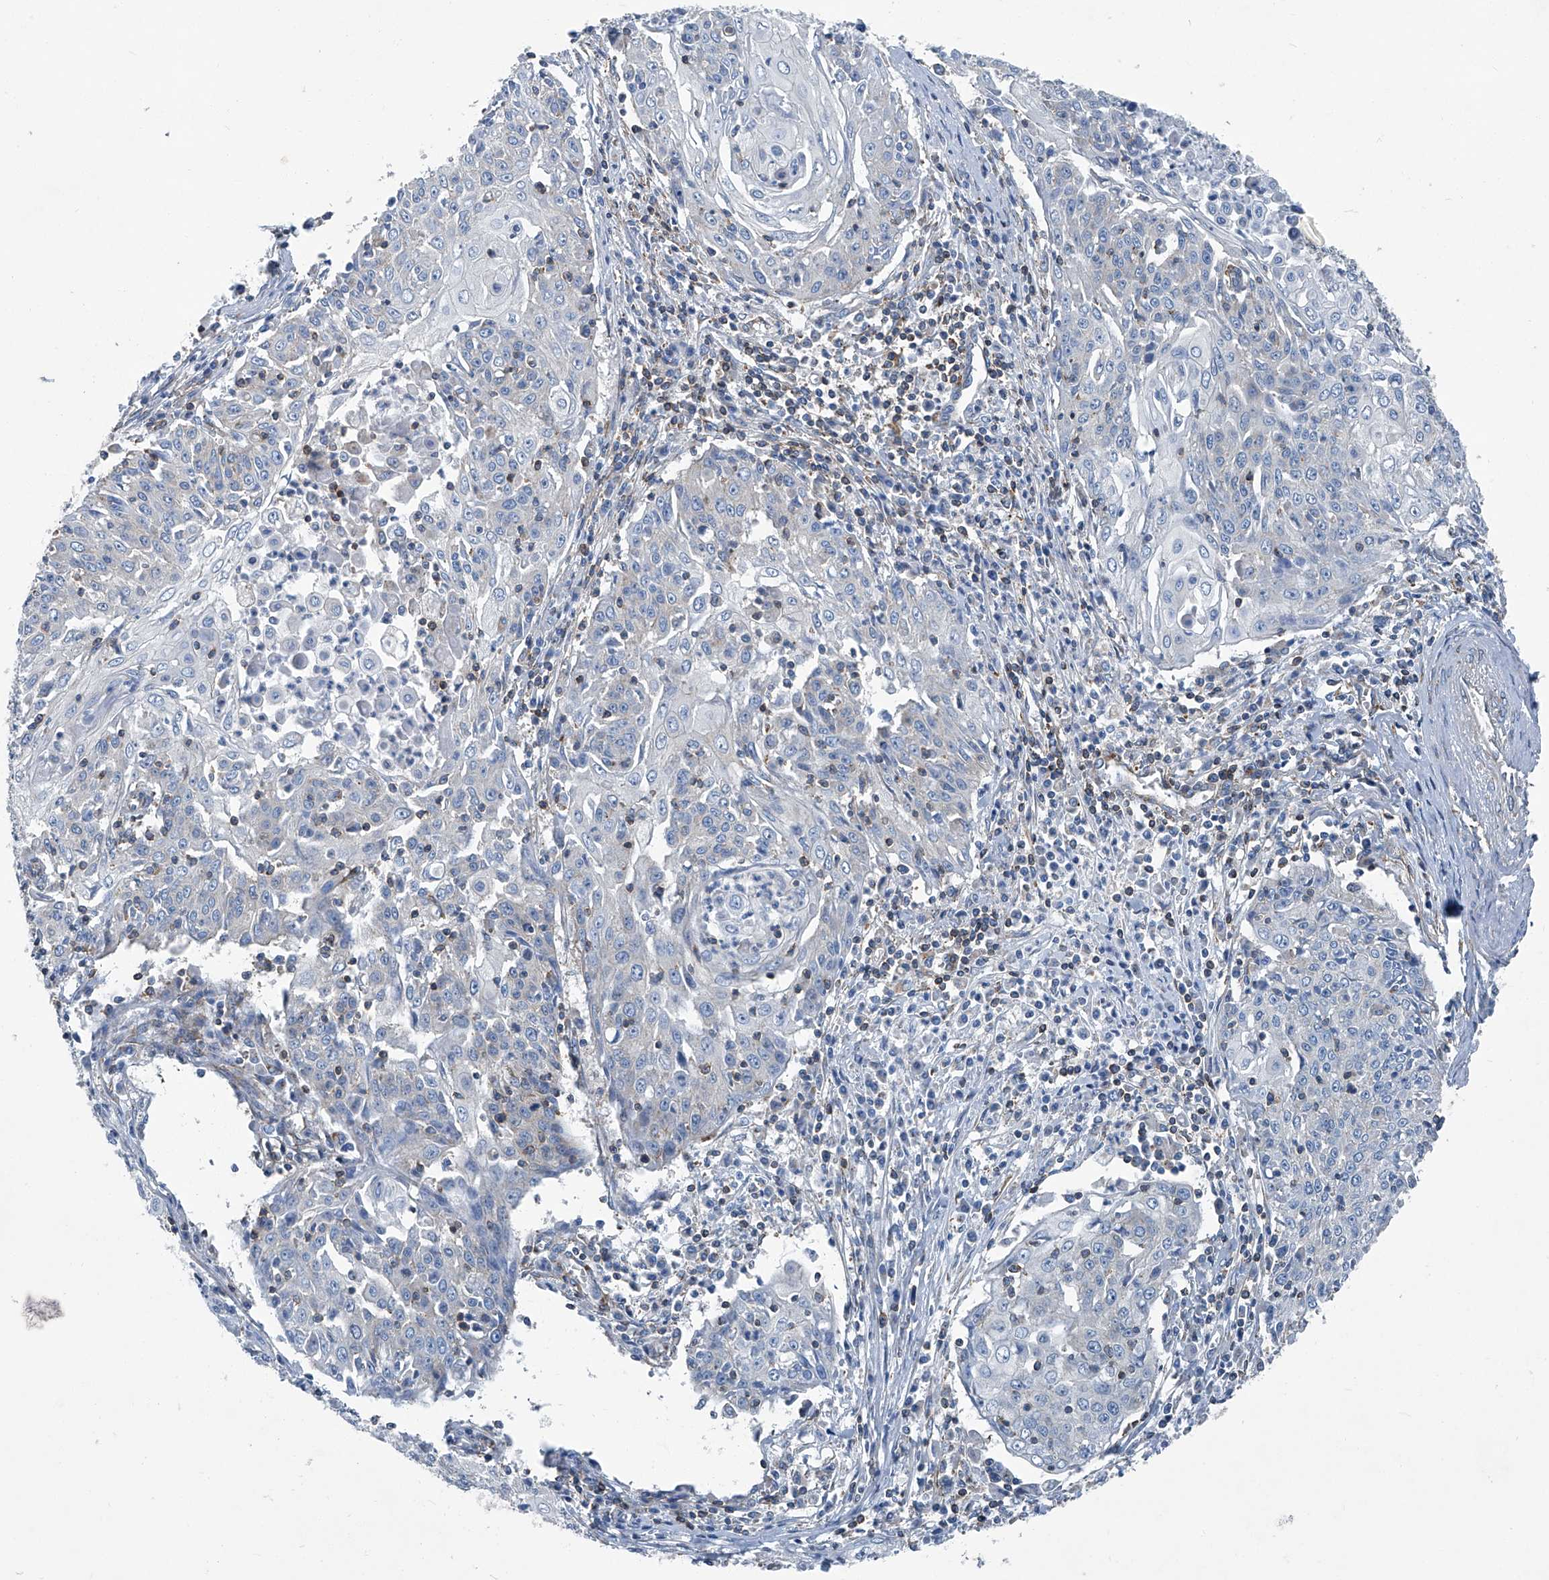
{"staining": {"intensity": "negative", "quantity": "none", "location": "none"}, "tissue": "cervical cancer", "cell_type": "Tumor cells", "image_type": "cancer", "snomed": [{"axis": "morphology", "description": "Squamous cell carcinoma, NOS"}, {"axis": "topography", "description": "Cervix"}], "caption": "There is no significant staining in tumor cells of cervical cancer (squamous cell carcinoma).", "gene": "SEPTIN7", "patient": {"sex": "female", "age": 48}}